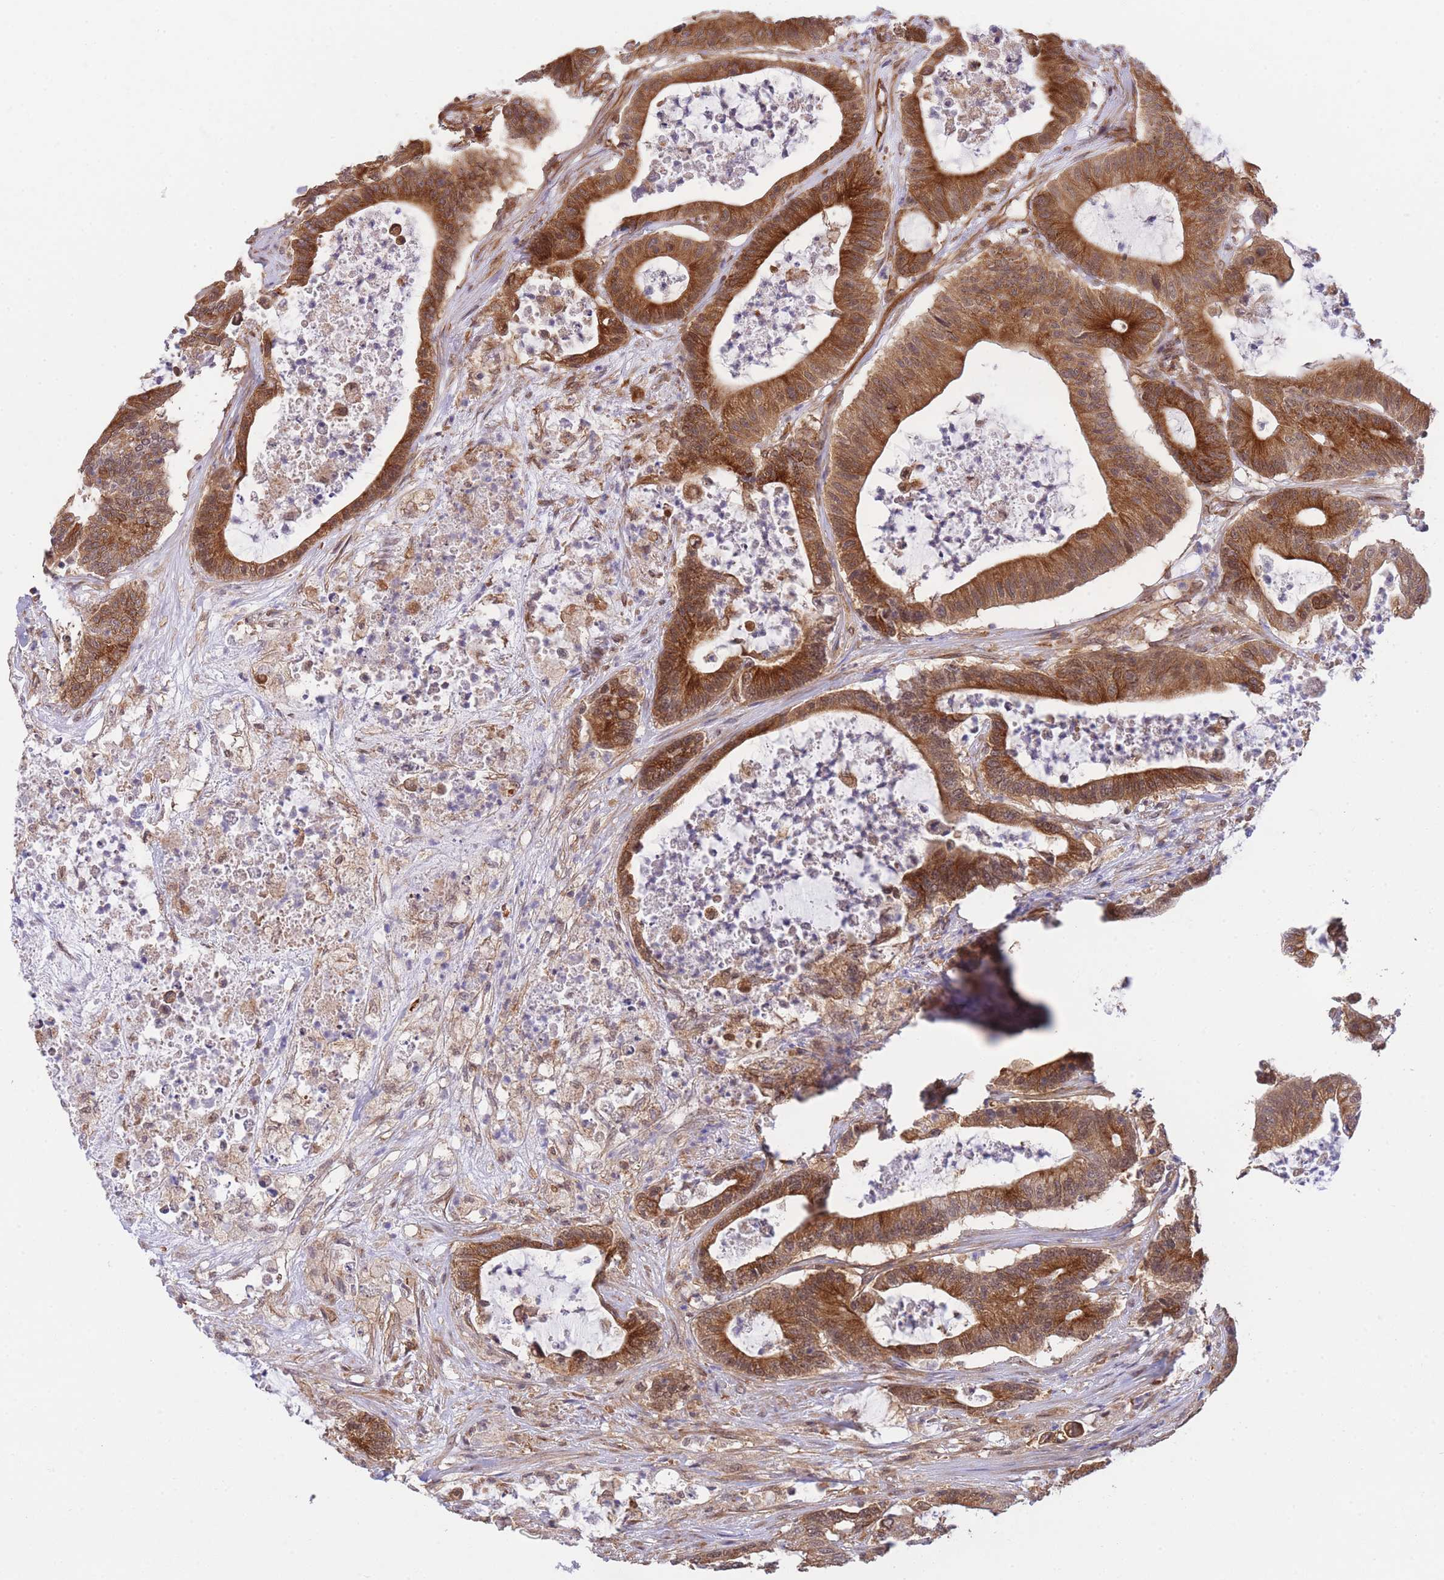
{"staining": {"intensity": "moderate", "quantity": ">75%", "location": "cytoplasmic/membranous"}, "tissue": "colorectal cancer", "cell_type": "Tumor cells", "image_type": "cancer", "snomed": [{"axis": "morphology", "description": "Adenocarcinoma, NOS"}, {"axis": "topography", "description": "Colon"}], "caption": "A brown stain highlights moderate cytoplasmic/membranous staining of a protein in human adenocarcinoma (colorectal) tumor cells.", "gene": "EXOSC8", "patient": {"sex": "female", "age": 84}}